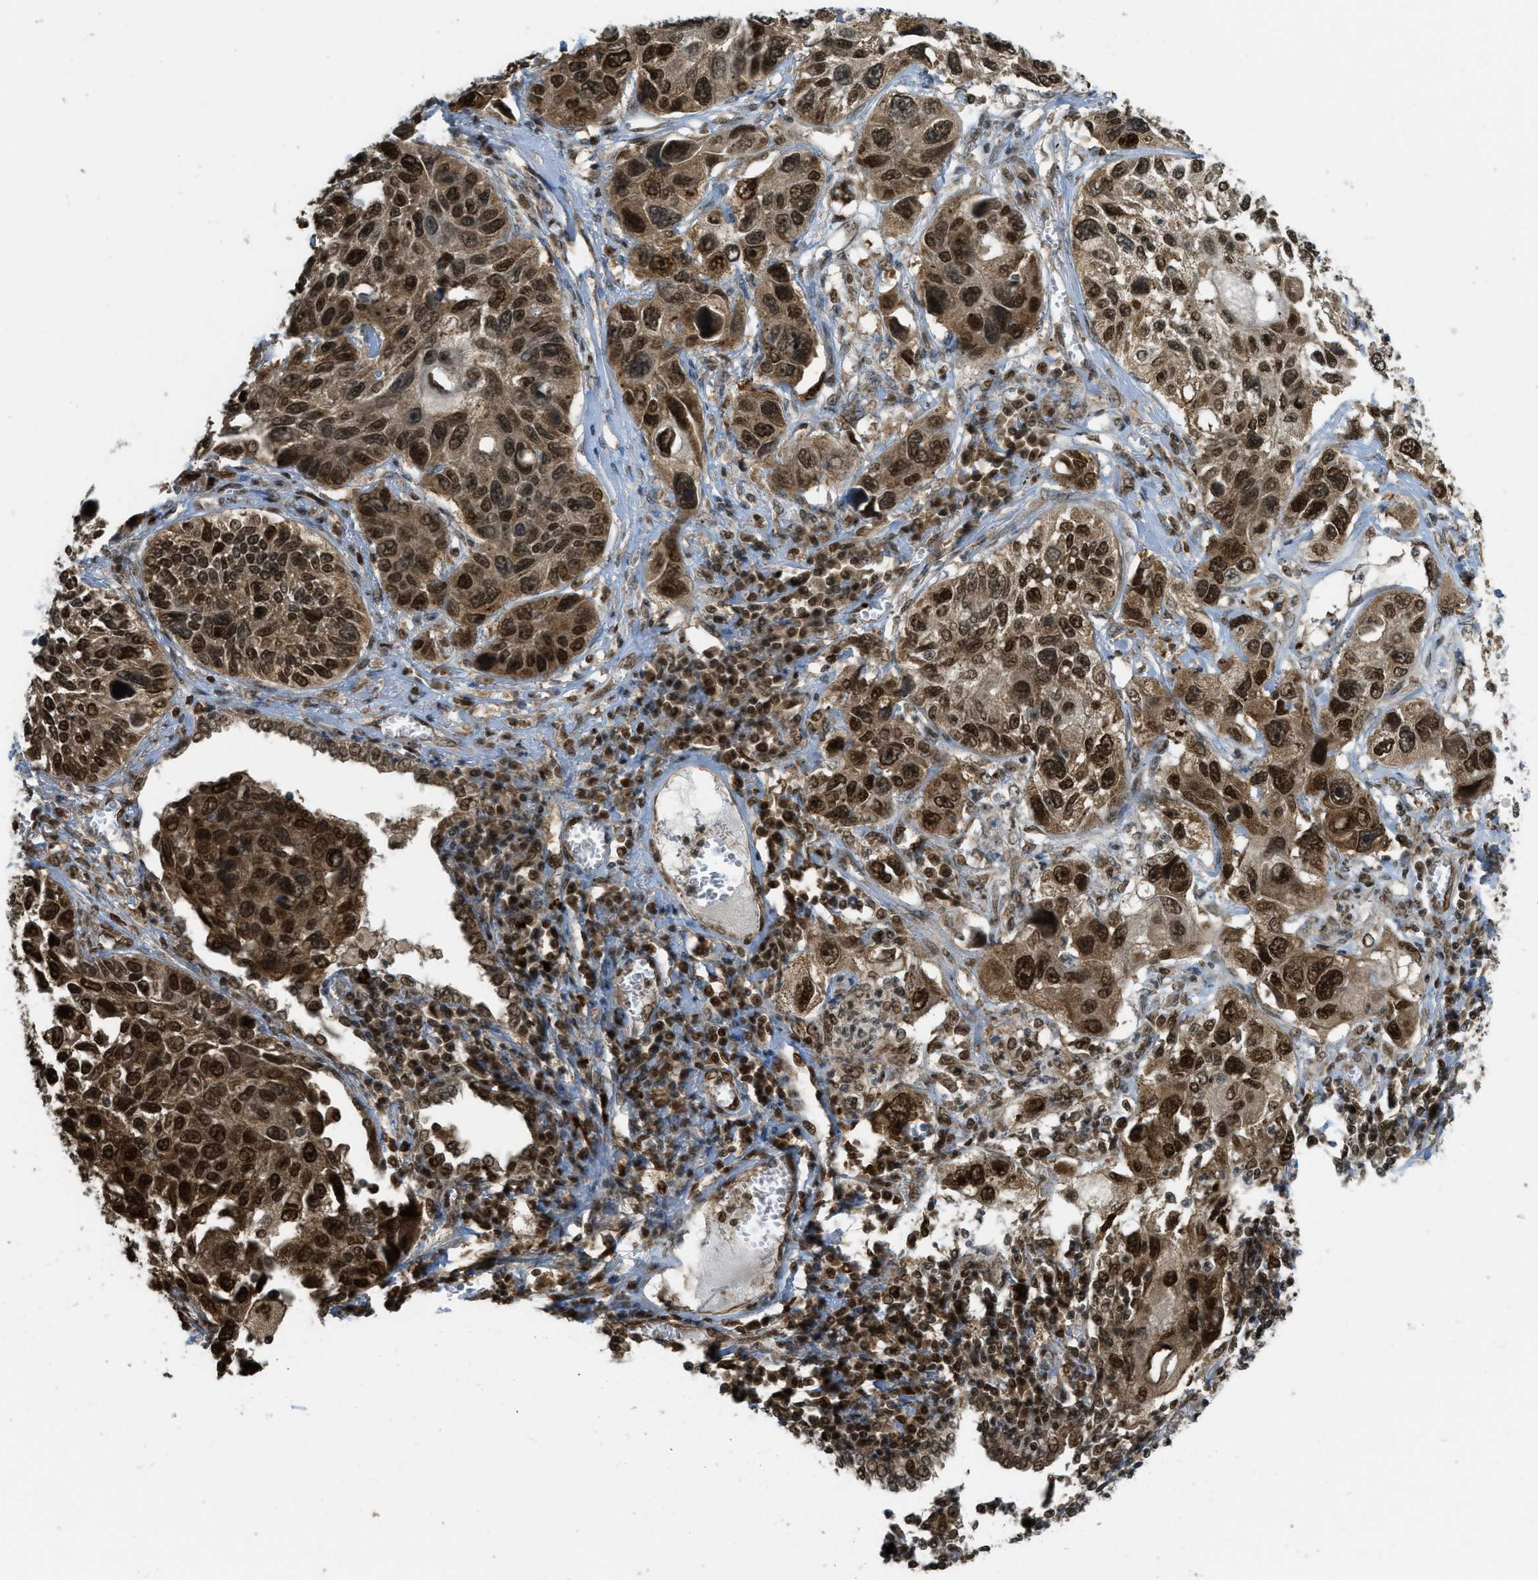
{"staining": {"intensity": "strong", "quantity": ">75%", "location": "cytoplasmic/membranous,nuclear"}, "tissue": "lung cancer", "cell_type": "Tumor cells", "image_type": "cancer", "snomed": [{"axis": "morphology", "description": "Squamous cell carcinoma, NOS"}, {"axis": "topography", "description": "Lung"}], "caption": "Immunohistochemical staining of human lung squamous cell carcinoma exhibits high levels of strong cytoplasmic/membranous and nuclear protein positivity in about >75% of tumor cells. (Stains: DAB in brown, nuclei in blue, Microscopy: brightfield microscopy at high magnification).", "gene": "TNPO1", "patient": {"sex": "male", "age": 71}}